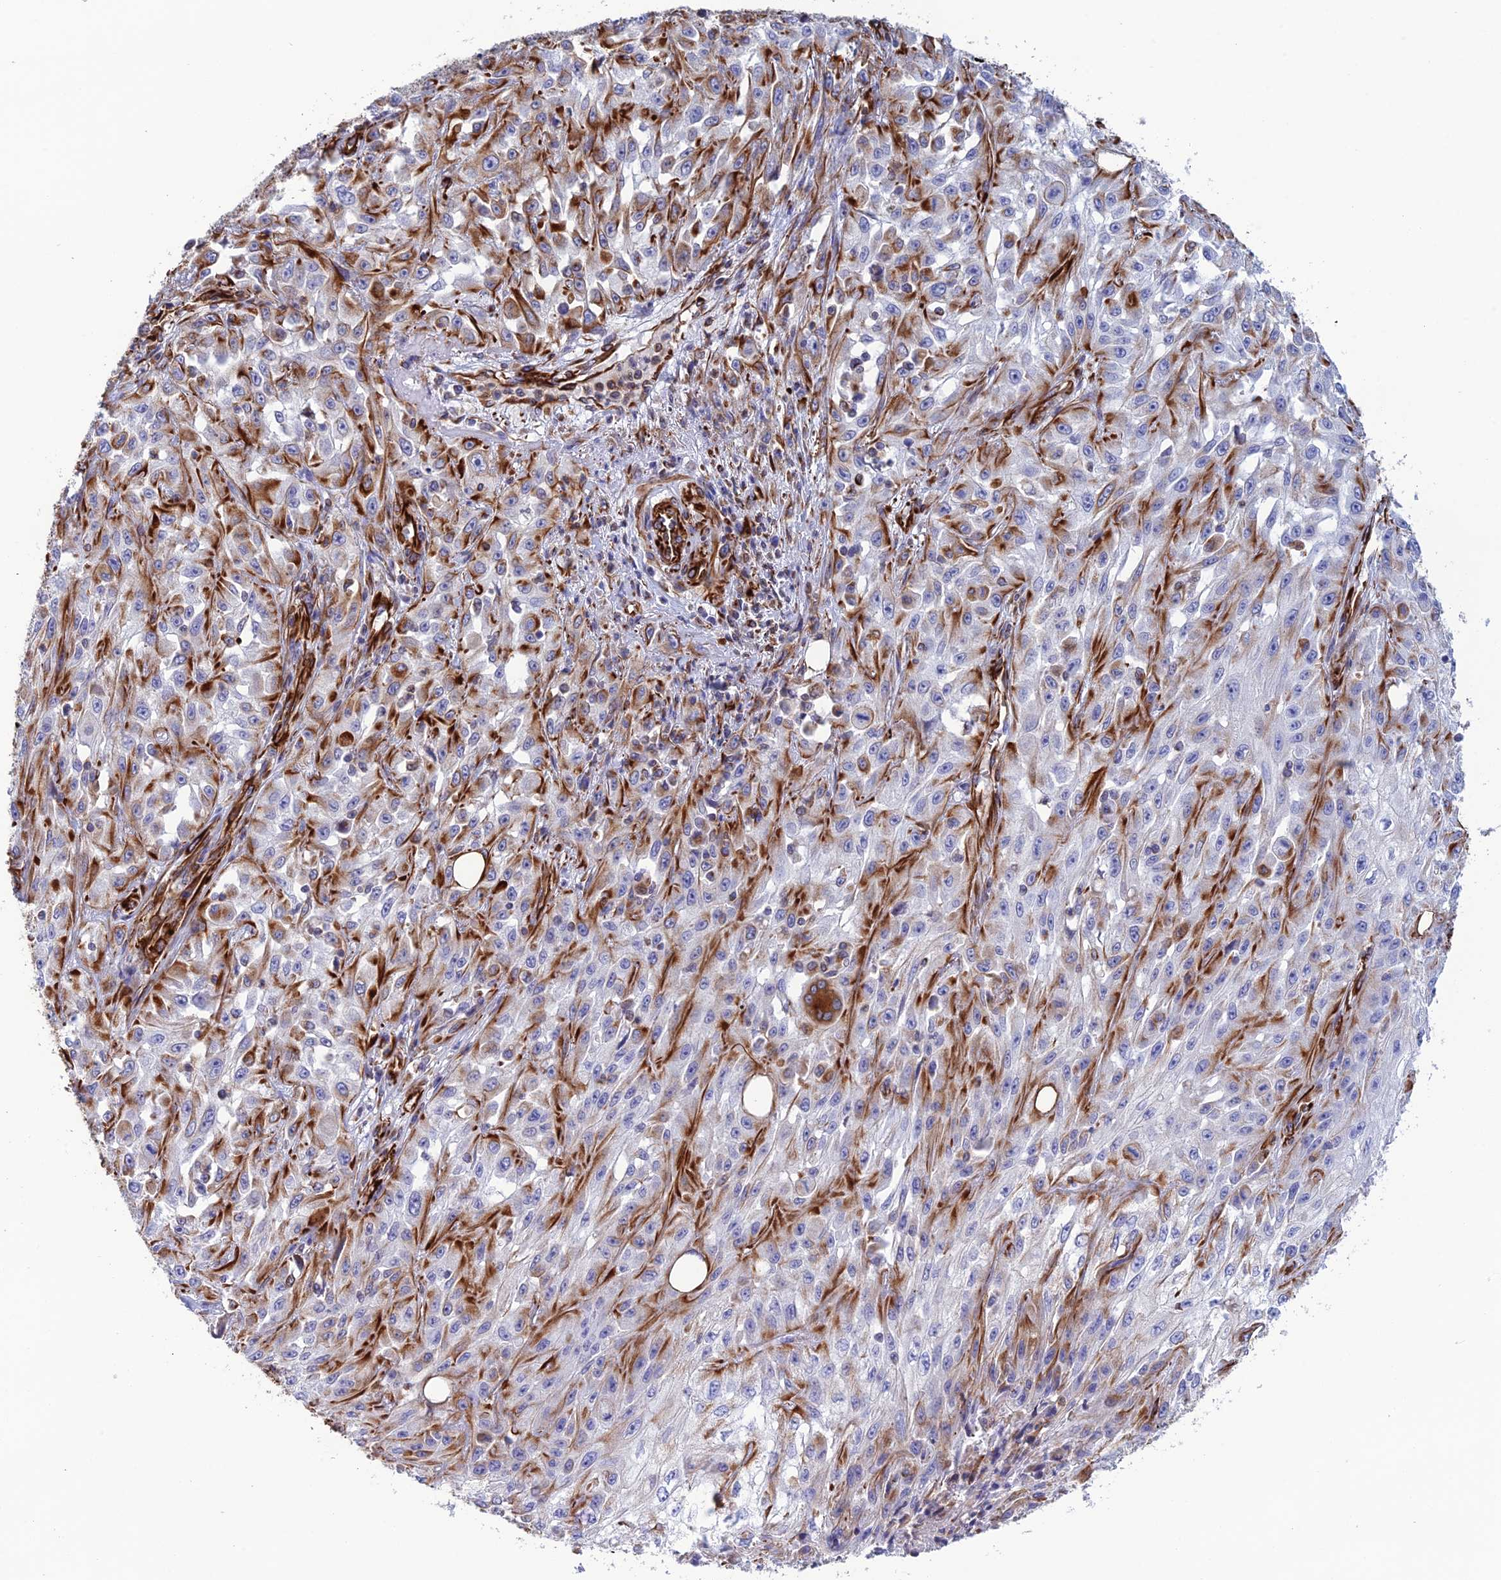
{"staining": {"intensity": "strong", "quantity": "<25%", "location": "cytoplasmic/membranous"}, "tissue": "skin cancer", "cell_type": "Tumor cells", "image_type": "cancer", "snomed": [{"axis": "morphology", "description": "Squamous cell carcinoma, NOS"}, {"axis": "morphology", "description": "Squamous cell carcinoma, metastatic, NOS"}, {"axis": "topography", "description": "Skin"}, {"axis": "topography", "description": "Lymph node"}], "caption": "The immunohistochemical stain shows strong cytoplasmic/membranous expression in tumor cells of skin cancer (squamous cell carcinoma) tissue.", "gene": "FBXL20", "patient": {"sex": "male", "age": 75}}